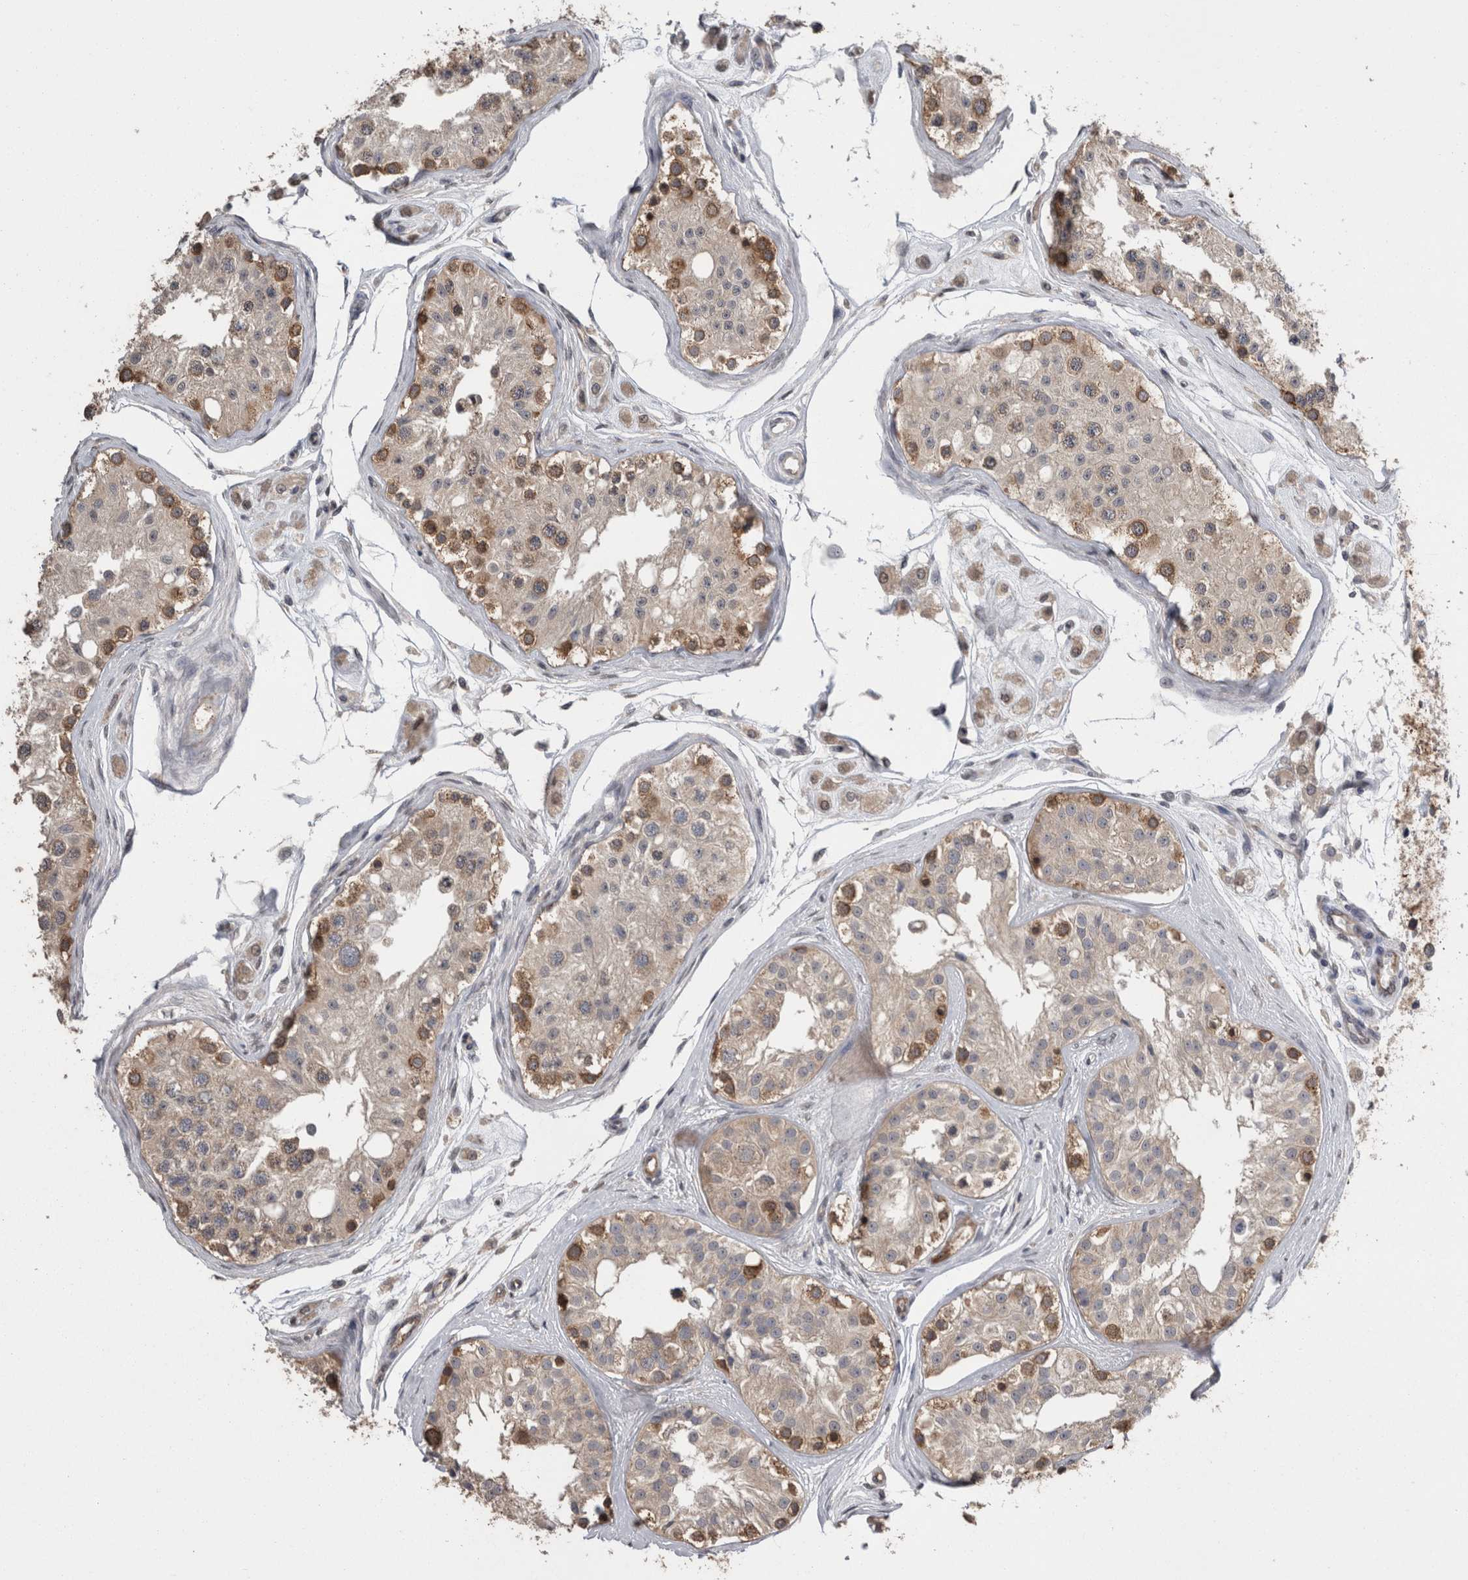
{"staining": {"intensity": "strong", "quantity": "<25%", "location": "cytoplasmic/membranous"}, "tissue": "testis", "cell_type": "Cells in seminiferous ducts", "image_type": "normal", "snomed": [{"axis": "morphology", "description": "Normal tissue, NOS"}, {"axis": "morphology", "description": "Adenocarcinoma, metastatic, NOS"}, {"axis": "topography", "description": "Testis"}], "caption": "IHC image of unremarkable testis: human testis stained using immunohistochemistry (IHC) displays medium levels of strong protein expression localized specifically in the cytoplasmic/membranous of cells in seminiferous ducts, appearing as a cytoplasmic/membranous brown color.", "gene": "DDX6", "patient": {"sex": "male", "age": 26}}